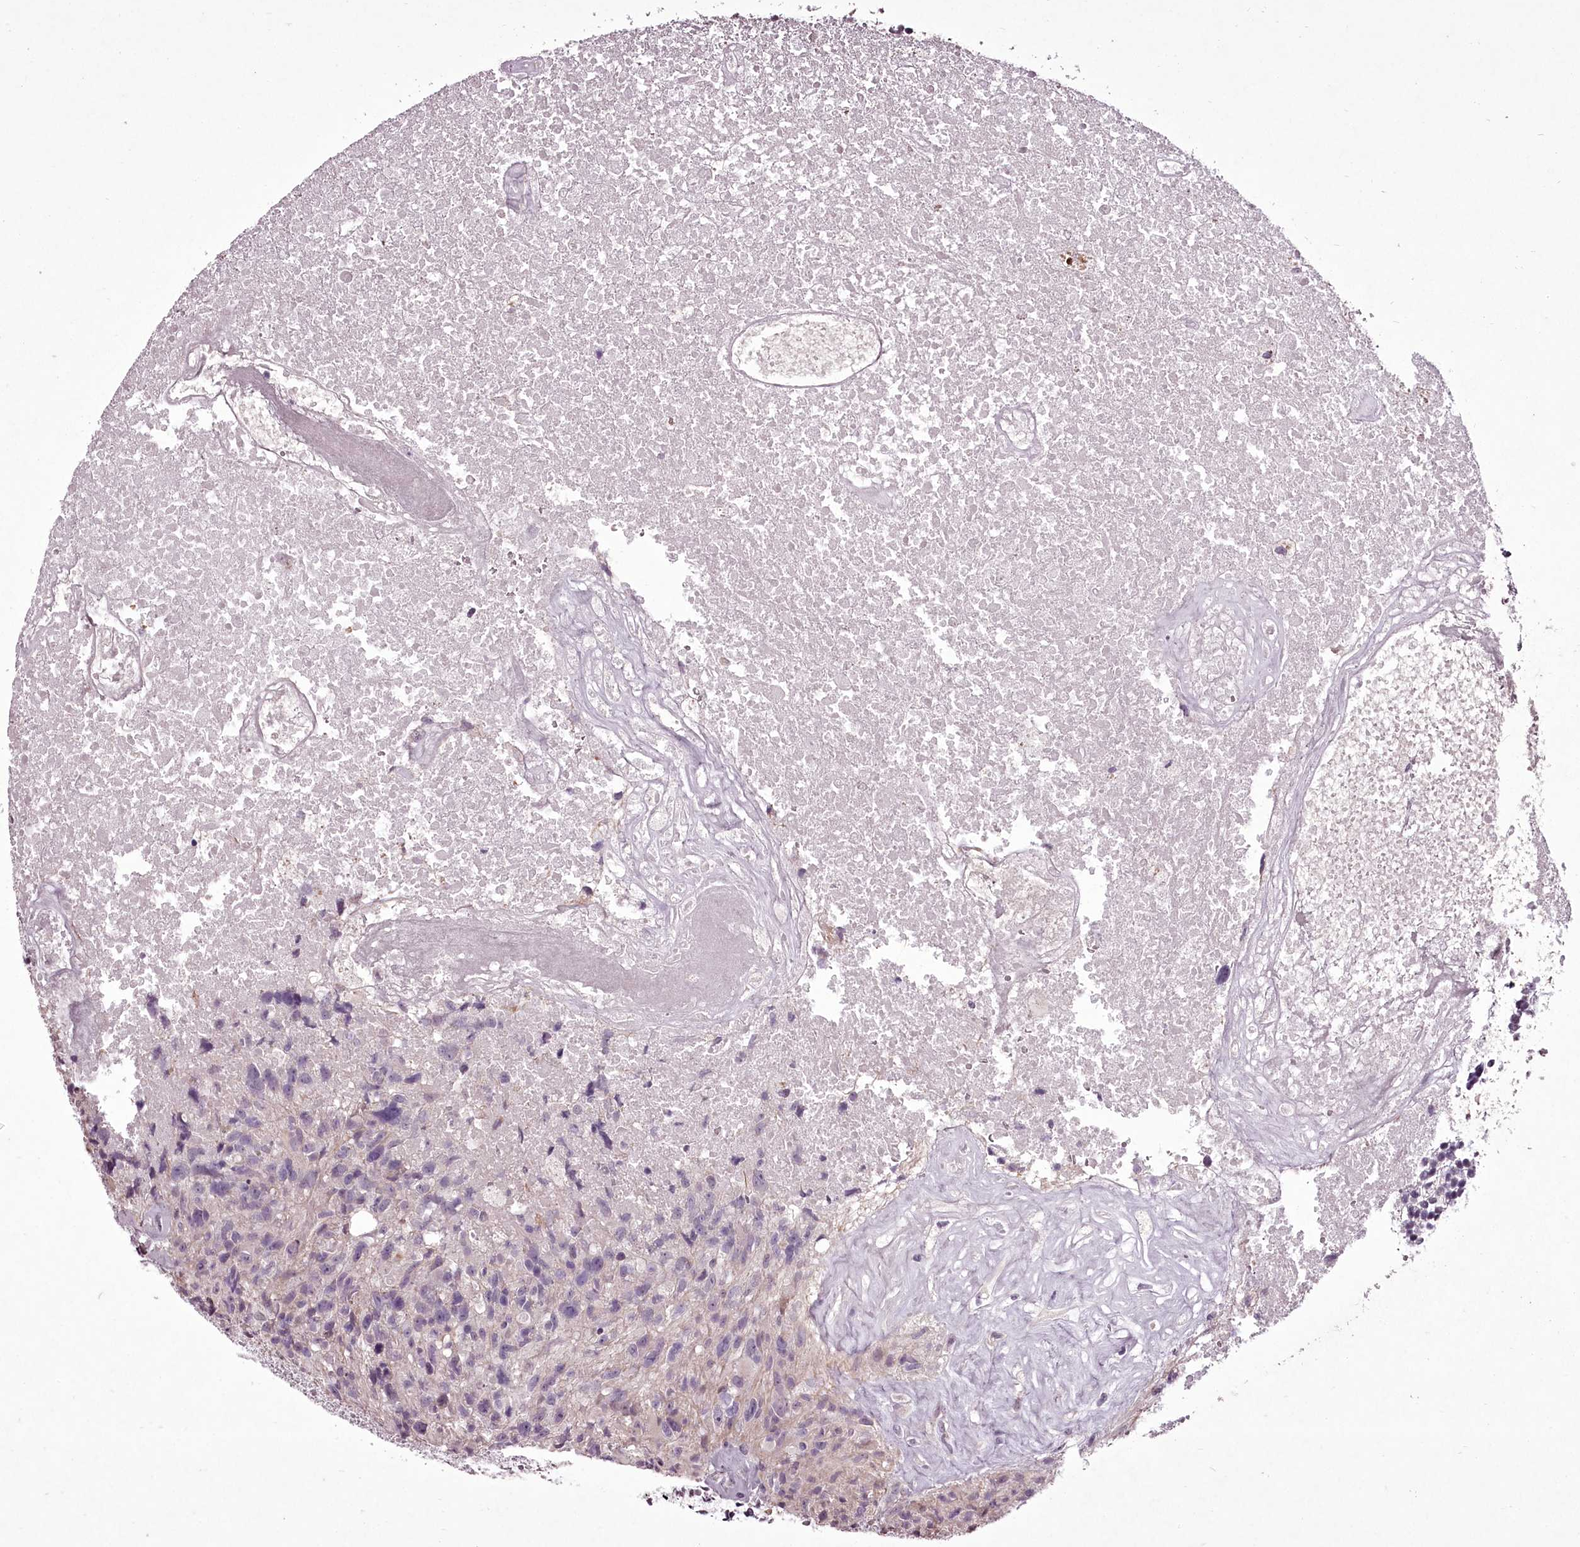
{"staining": {"intensity": "negative", "quantity": "none", "location": "none"}, "tissue": "glioma", "cell_type": "Tumor cells", "image_type": "cancer", "snomed": [{"axis": "morphology", "description": "Glioma, malignant, High grade"}, {"axis": "topography", "description": "Brain"}], "caption": "The histopathology image demonstrates no significant positivity in tumor cells of glioma. (Brightfield microscopy of DAB (3,3'-diaminobenzidine) immunohistochemistry at high magnification).", "gene": "C1orf56", "patient": {"sex": "male", "age": 76}}